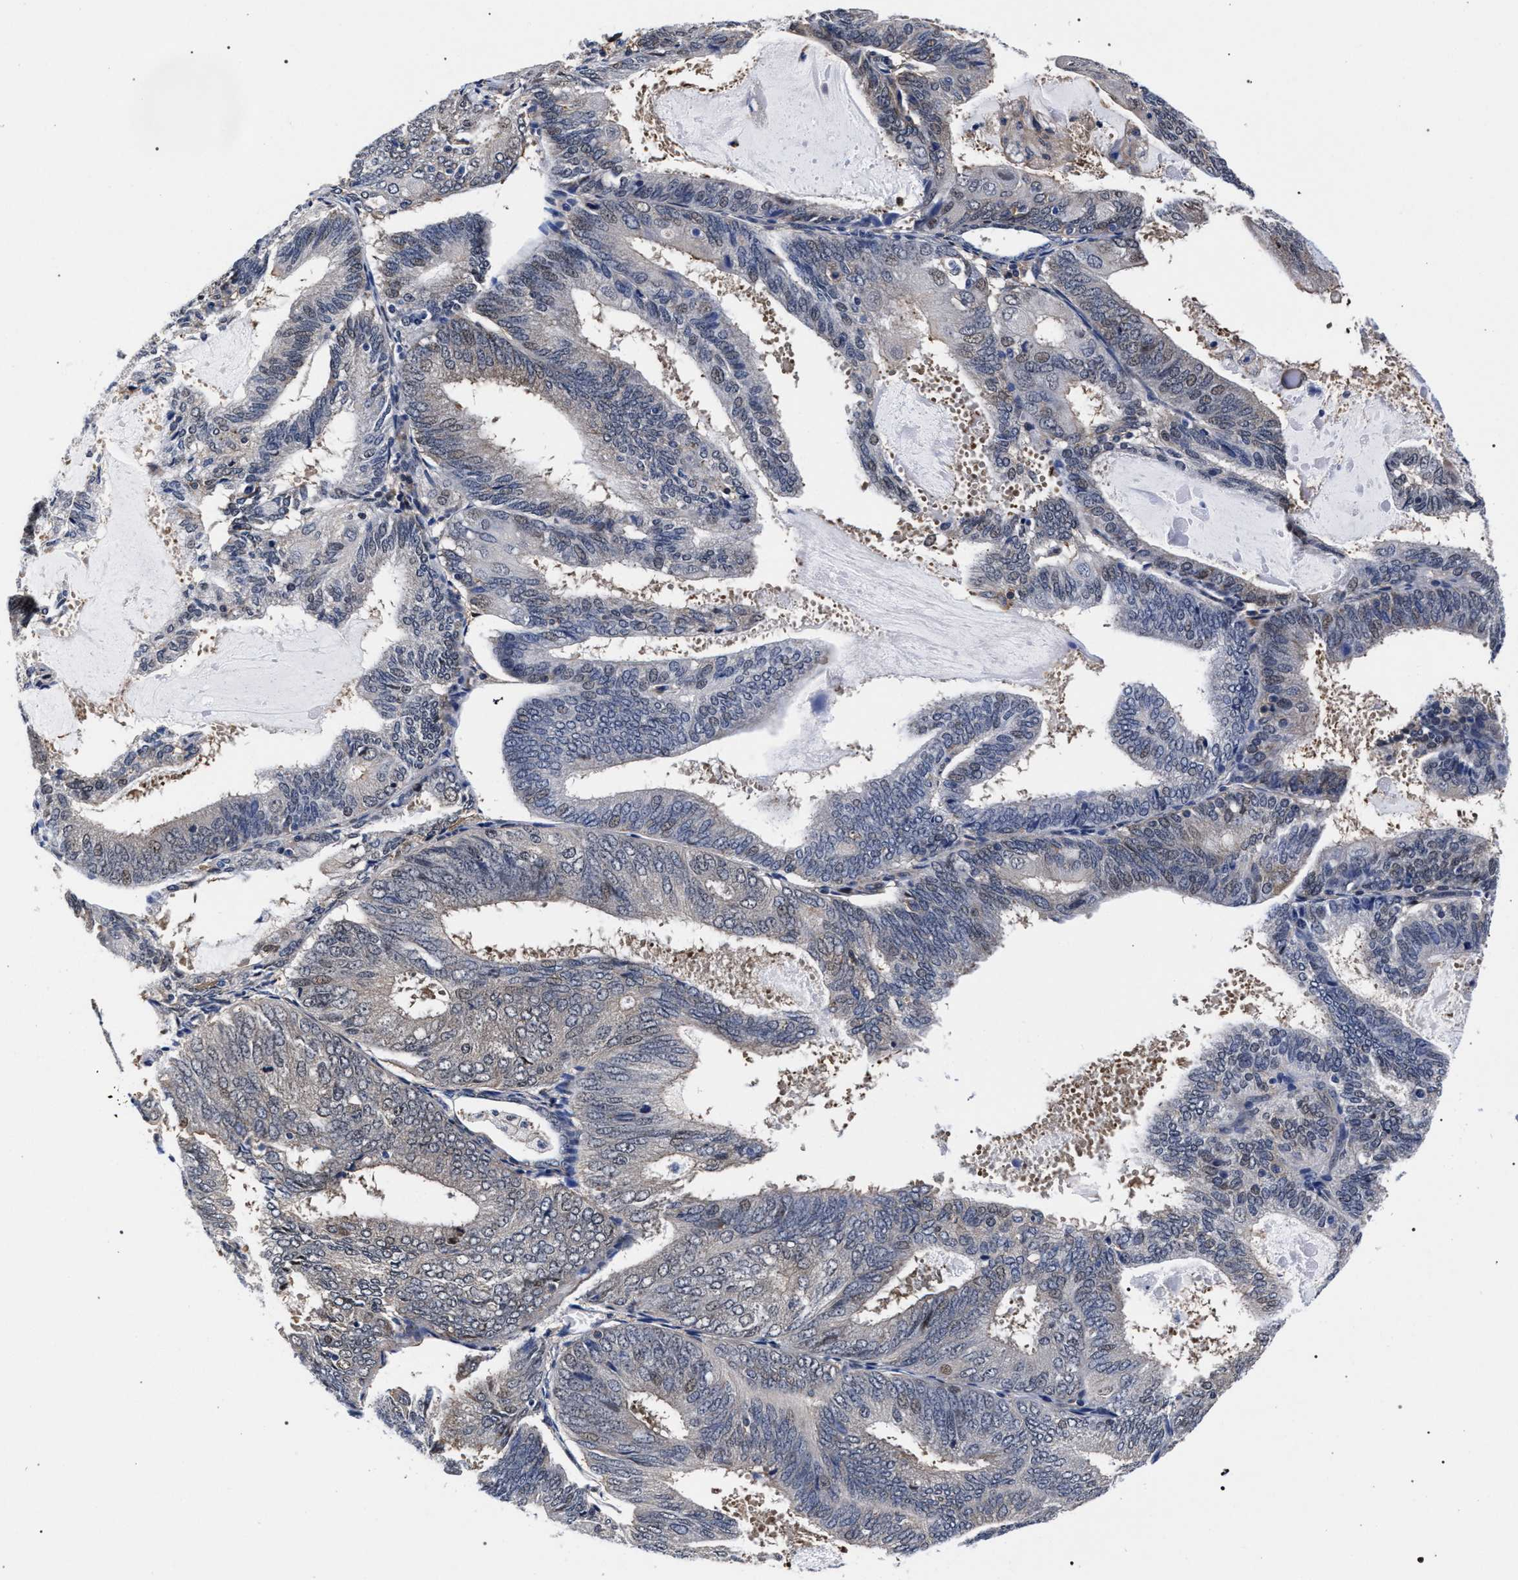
{"staining": {"intensity": "weak", "quantity": "<25%", "location": "nuclear"}, "tissue": "endometrial cancer", "cell_type": "Tumor cells", "image_type": "cancer", "snomed": [{"axis": "morphology", "description": "Adenocarcinoma, NOS"}, {"axis": "topography", "description": "Endometrium"}], "caption": "IHC micrograph of adenocarcinoma (endometrial) stained for a protein (brown), which exhibits no positivity in tumor cells.", "gene": "ZNF462", "patient": {"sex": "female", "age": 81}}